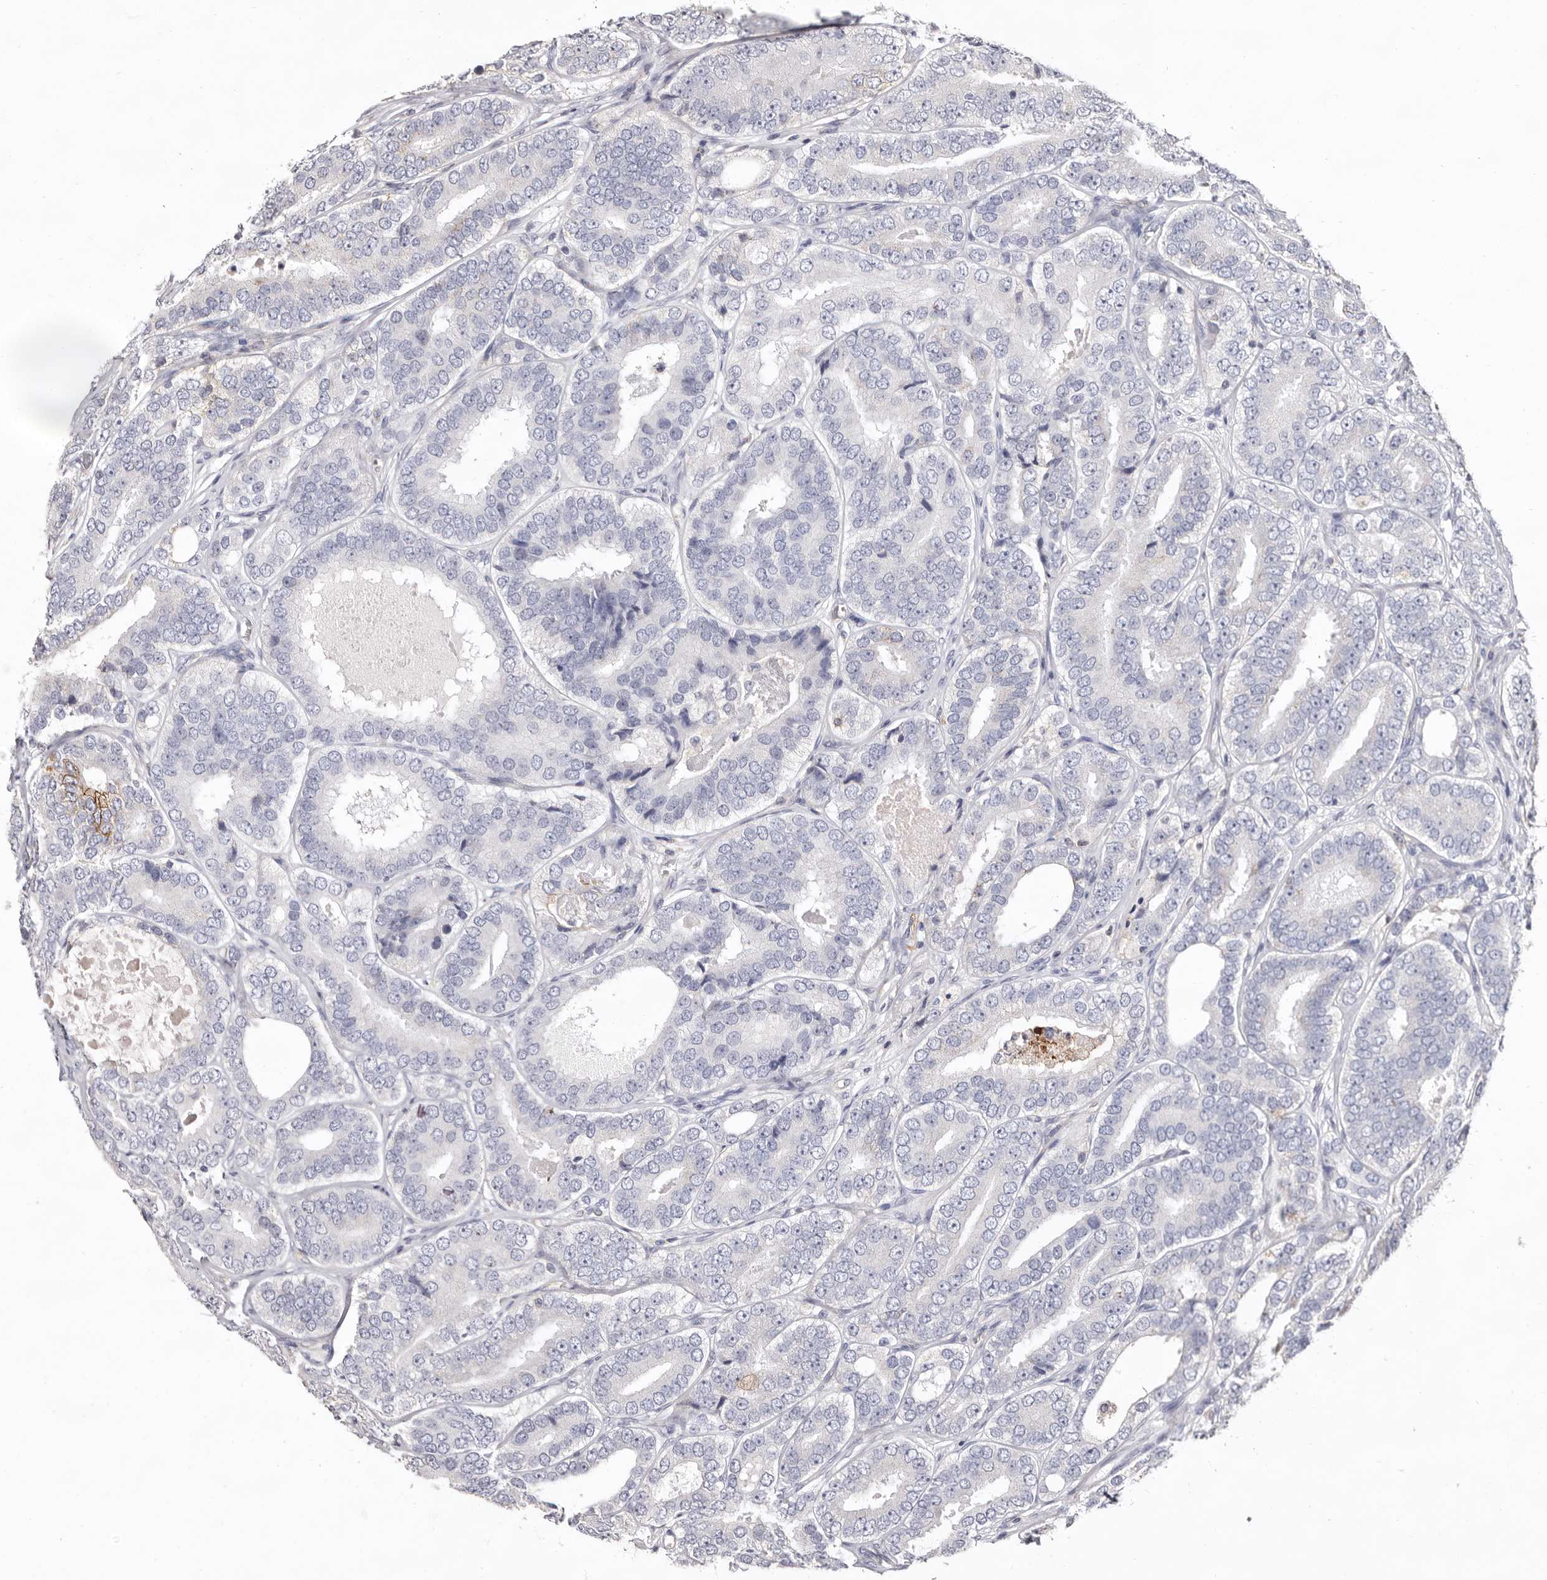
{"staining": {"intensity": "negative", "quantity": "none", "location": "none"}, "tissue": "prostate cancer", "cell_type": "Tumor cells", "image_type": "cancer", "snomed": [{"axis": "morphology", "description": "Adenocarcinoma, High grade"}, {"axis": "topography", "description": "Prostate"}], "caption": "Tumor cells show no significant protein staining in prostate cancer (high-grade adenocarcinoma).", "gene": "MMACHC", "patient": {"sex": "male", "age": 56}}